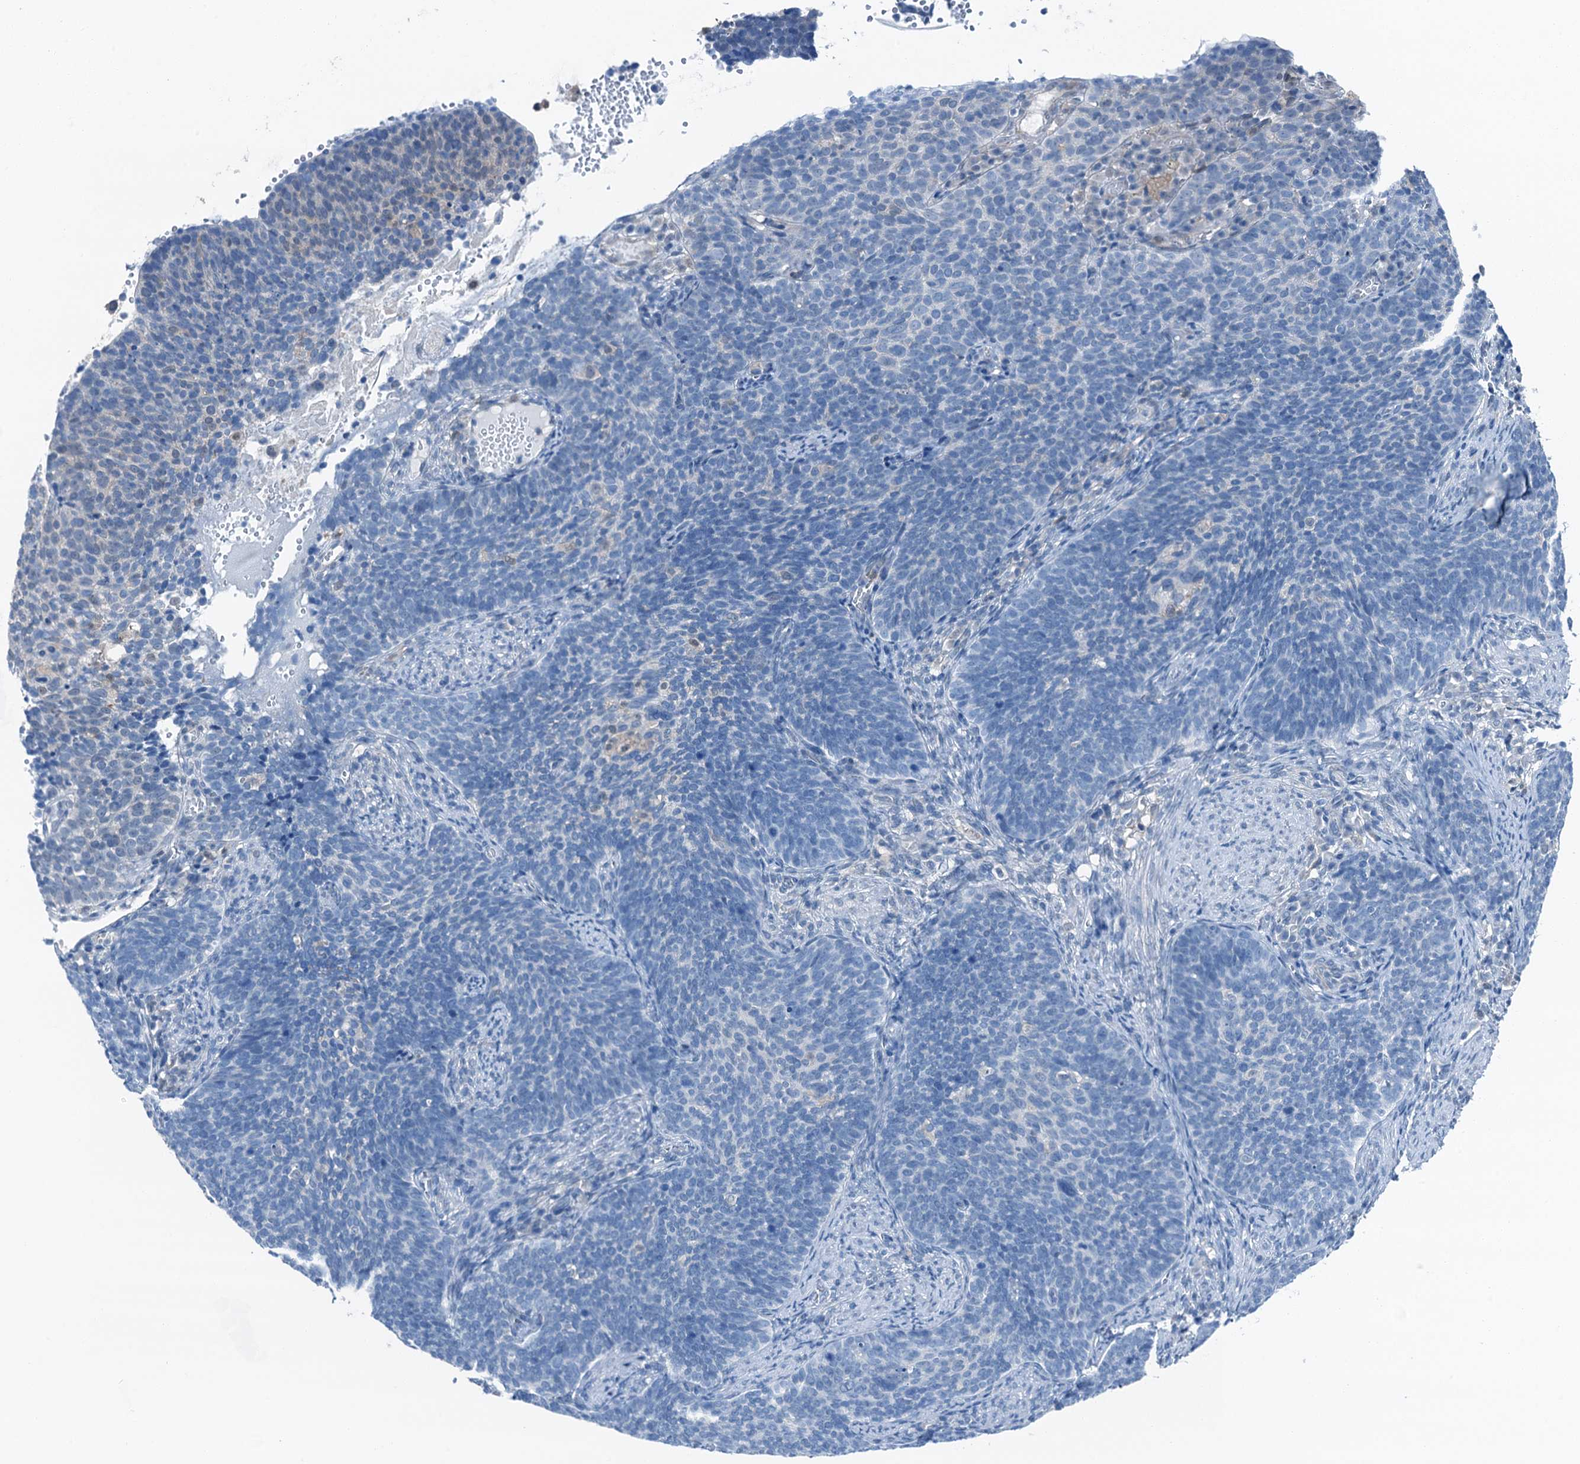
{"staining": {"intensity": "negative", "quantity": "none", "location": "none"}, "tissue": "cervical cancer", "cell_type": "Tumor cells", "image_type": "cancer", "snomed": [{"axis": "morphology", "description": "Normal tissue, NOS"}, {"axis": "morphology", "description": "Squamous cell carcinoma, NOS"}, {"axis": "topography", "description": "Cervix"}], "caption": "The IHC micrograph has no significant expression in tumor cells of squamous cell carcinoma (cervical) tissue. (Immunohistochemistry, brightfield microscopy, high magnification).", "gene": "RNH1", "patient": {"sex": "female", "age": 39}}